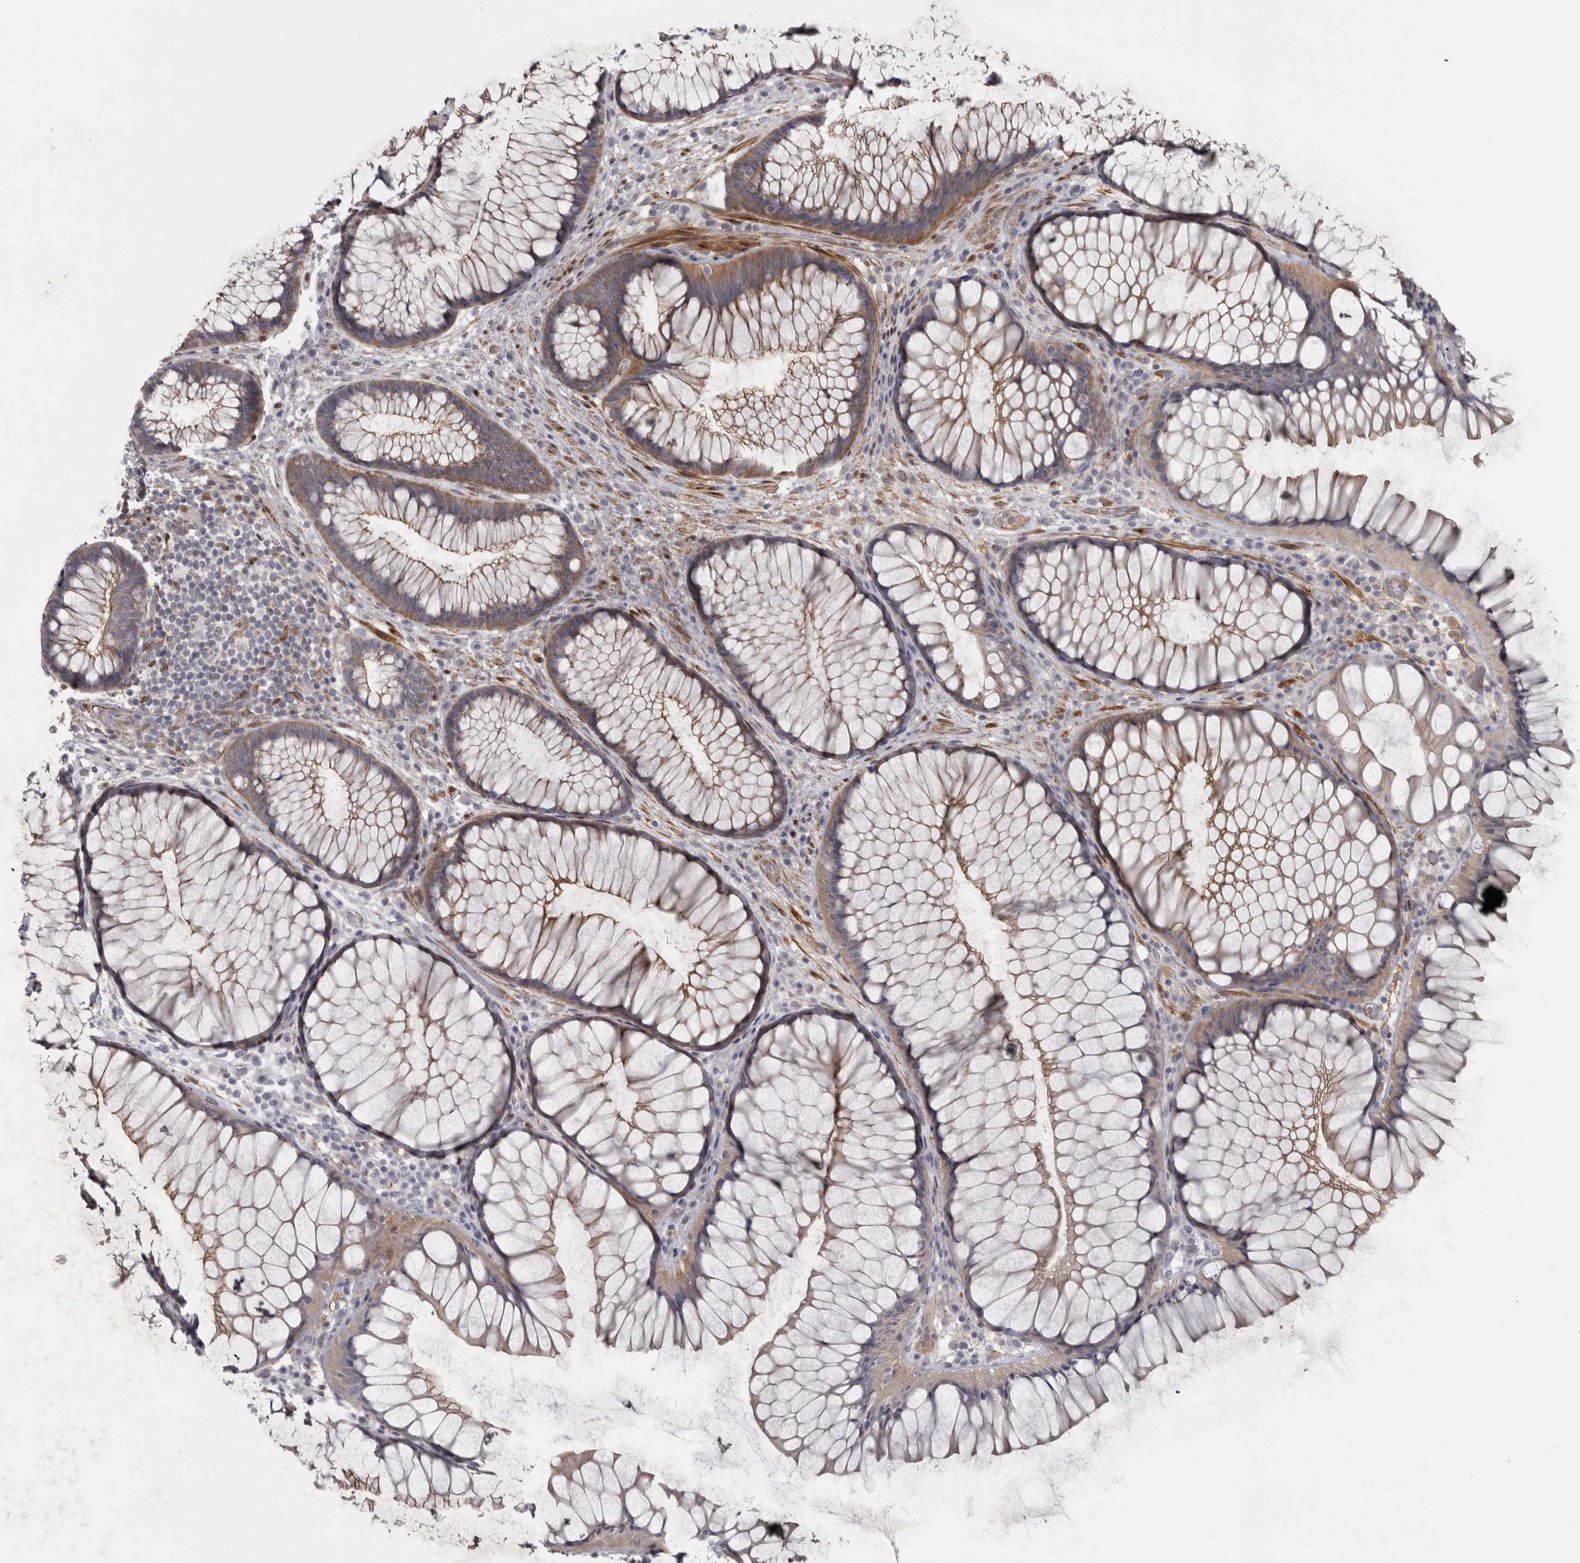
{"staining": {"intensity": "moderate", "quantity": ">75%", "location": "cytoplasmic/membranous"}, "tissue": "rectum", "cell_type": "Glandular cells", "image_type": "normal", "snomed": [{"axis": "morphology", "description": "Normal tissue, NOS"}, {"axis": "topography", "description": "Rectum"}], "caption": "An immunohistochemistry (IHC) photomicrograph of unremarkable tissue is shown. Protein staining in brown shows moderate cytoplasmic/membranous positivity in rectum within glandular cells.", "gene": "PPP1R12B", "patient": {"sex": "male", "age": 51}}